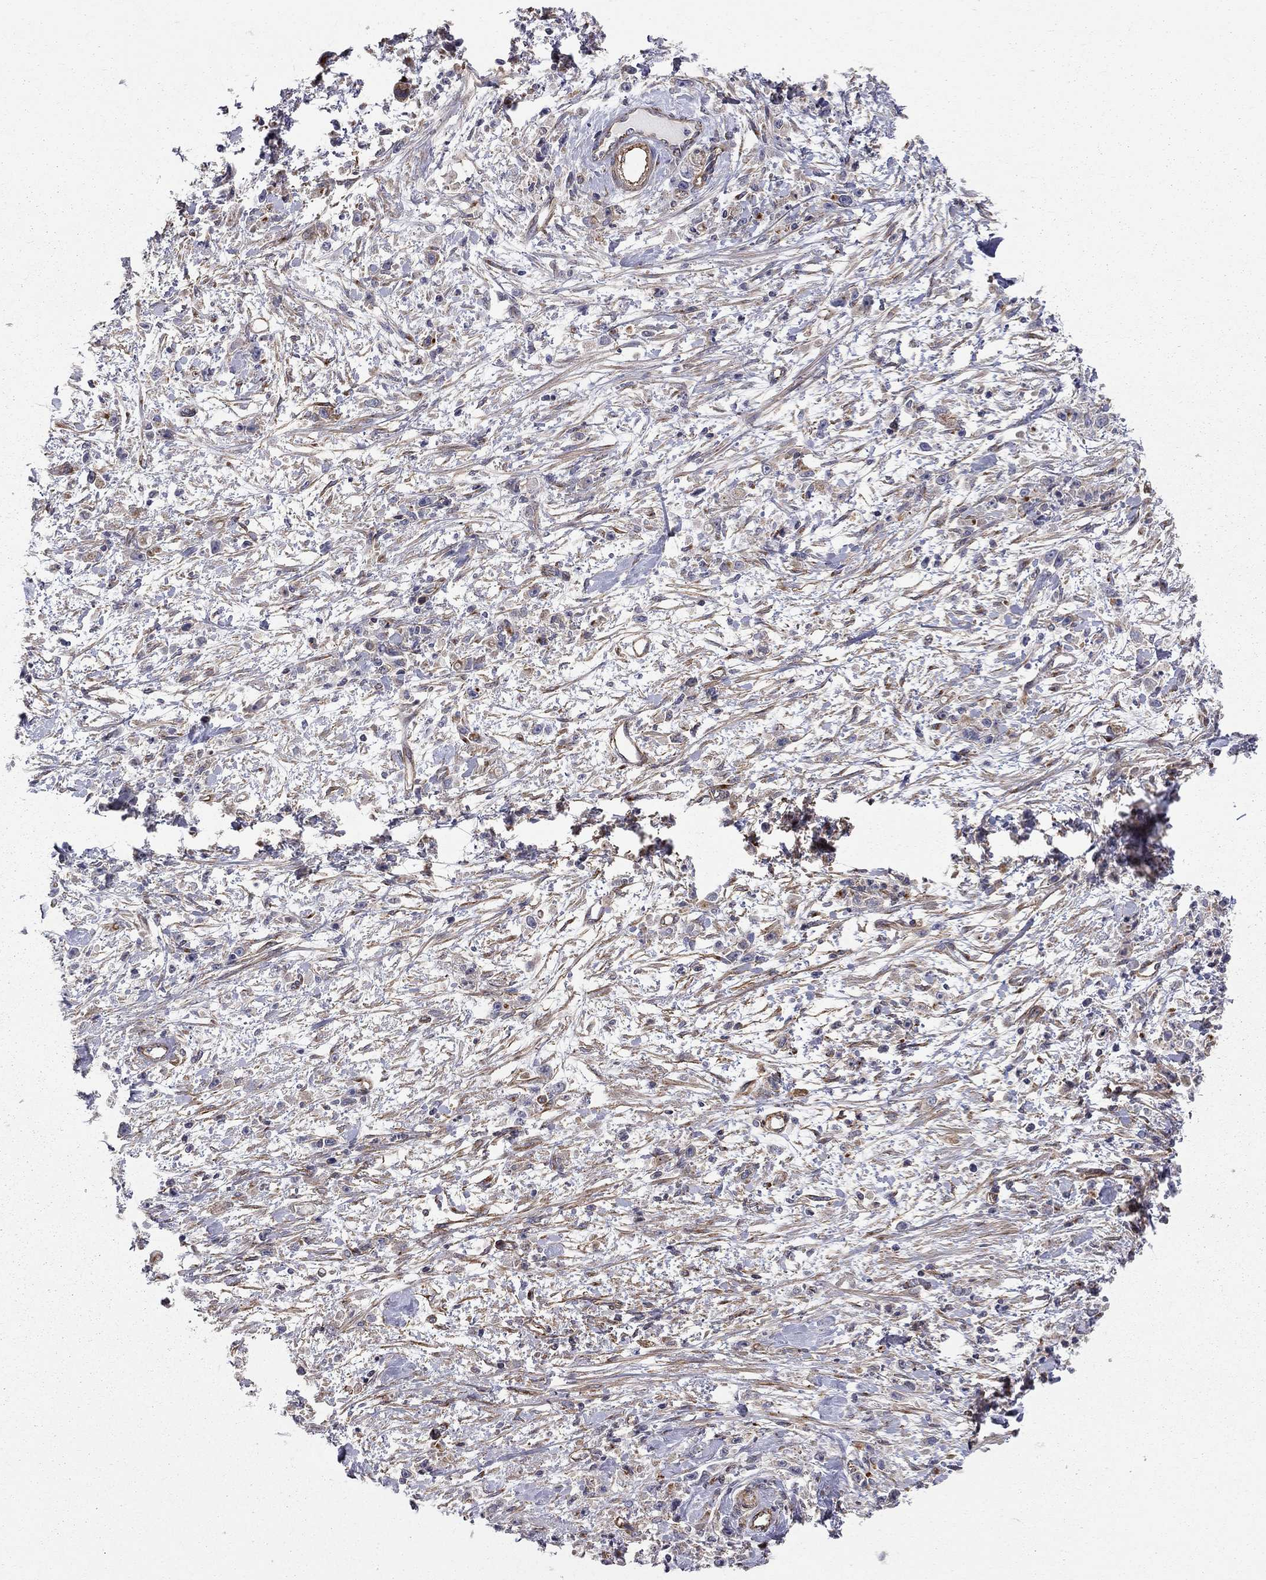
{"staining": {"intensity": "weak", "quantity": "<25%", "location": "cytoplasmic/membranous"}, "tissue": "stomach cancer", "cell_type": "Tumor cells", "image_type": "cancer", "snomed": [{"axis": "morphology", "description": "Adenocarcinoma, NOS"}, {"axis": "topography", "description": "Stomach"}], "caption": "Histopathology image shows no protein staining in tumor cells of adenocarcinoma (stomach) tissue.", "gene": "RASEF", "patient": {"sex": "female", "age": 59}}